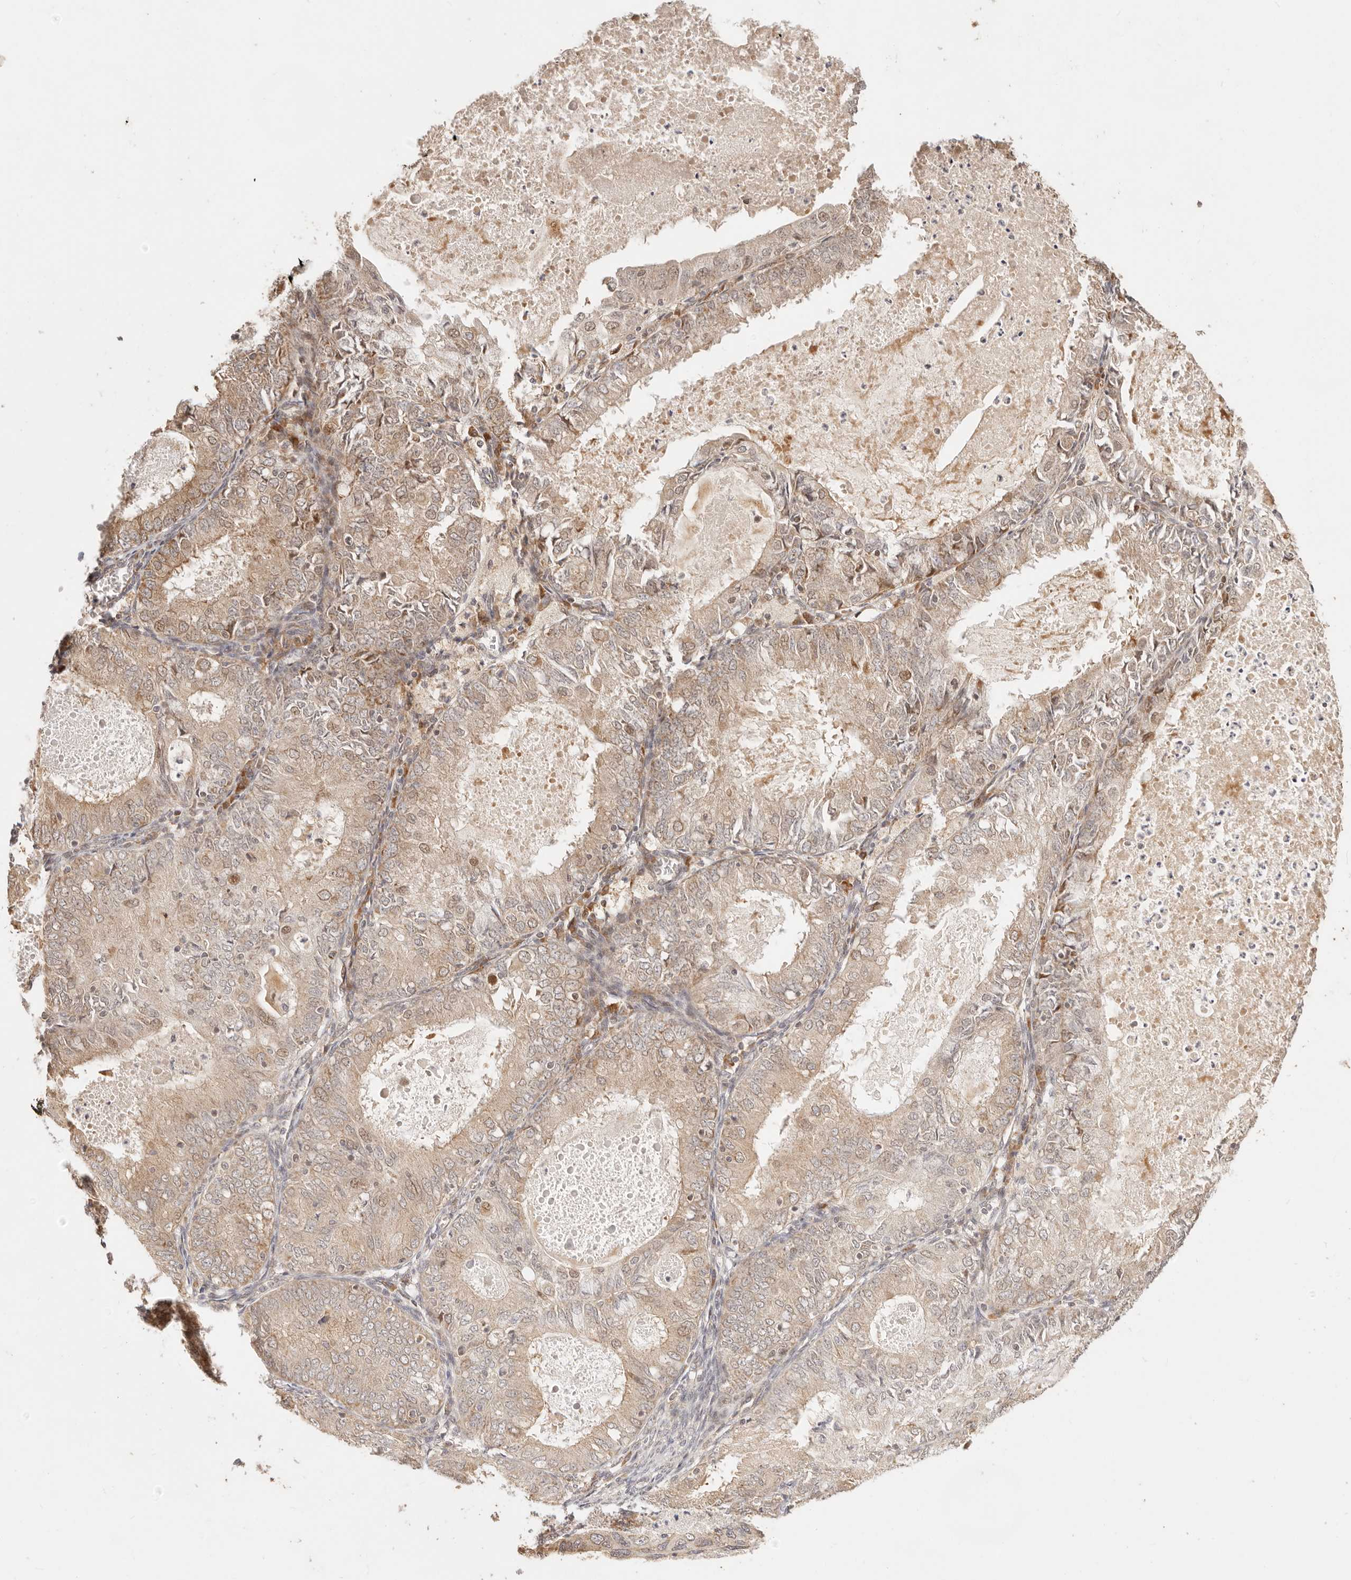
{"staining": {"intensity": "weak", "quantity": ">75%", "location": "cytoplasmic/membranous,nuclear"}, "tissue": "endometrial cancer", "cell_type": "Tumor cells", "image_type": "cancer", "snomed": [{"axis": "morphology", "description": "Adenocarcinoma, NOS"}, {"axis": "topography", "description": "Endometrium"}], "caption": "Endometrial cancer (adenocarcinoma) stained with a brown dye exhibits weak cytoplasmic/membranous and nuclear positive staining in approximately >75% of tumor cells.", "gene": "TIMM17A", "patient": {"sex": "female", "age": 57}}